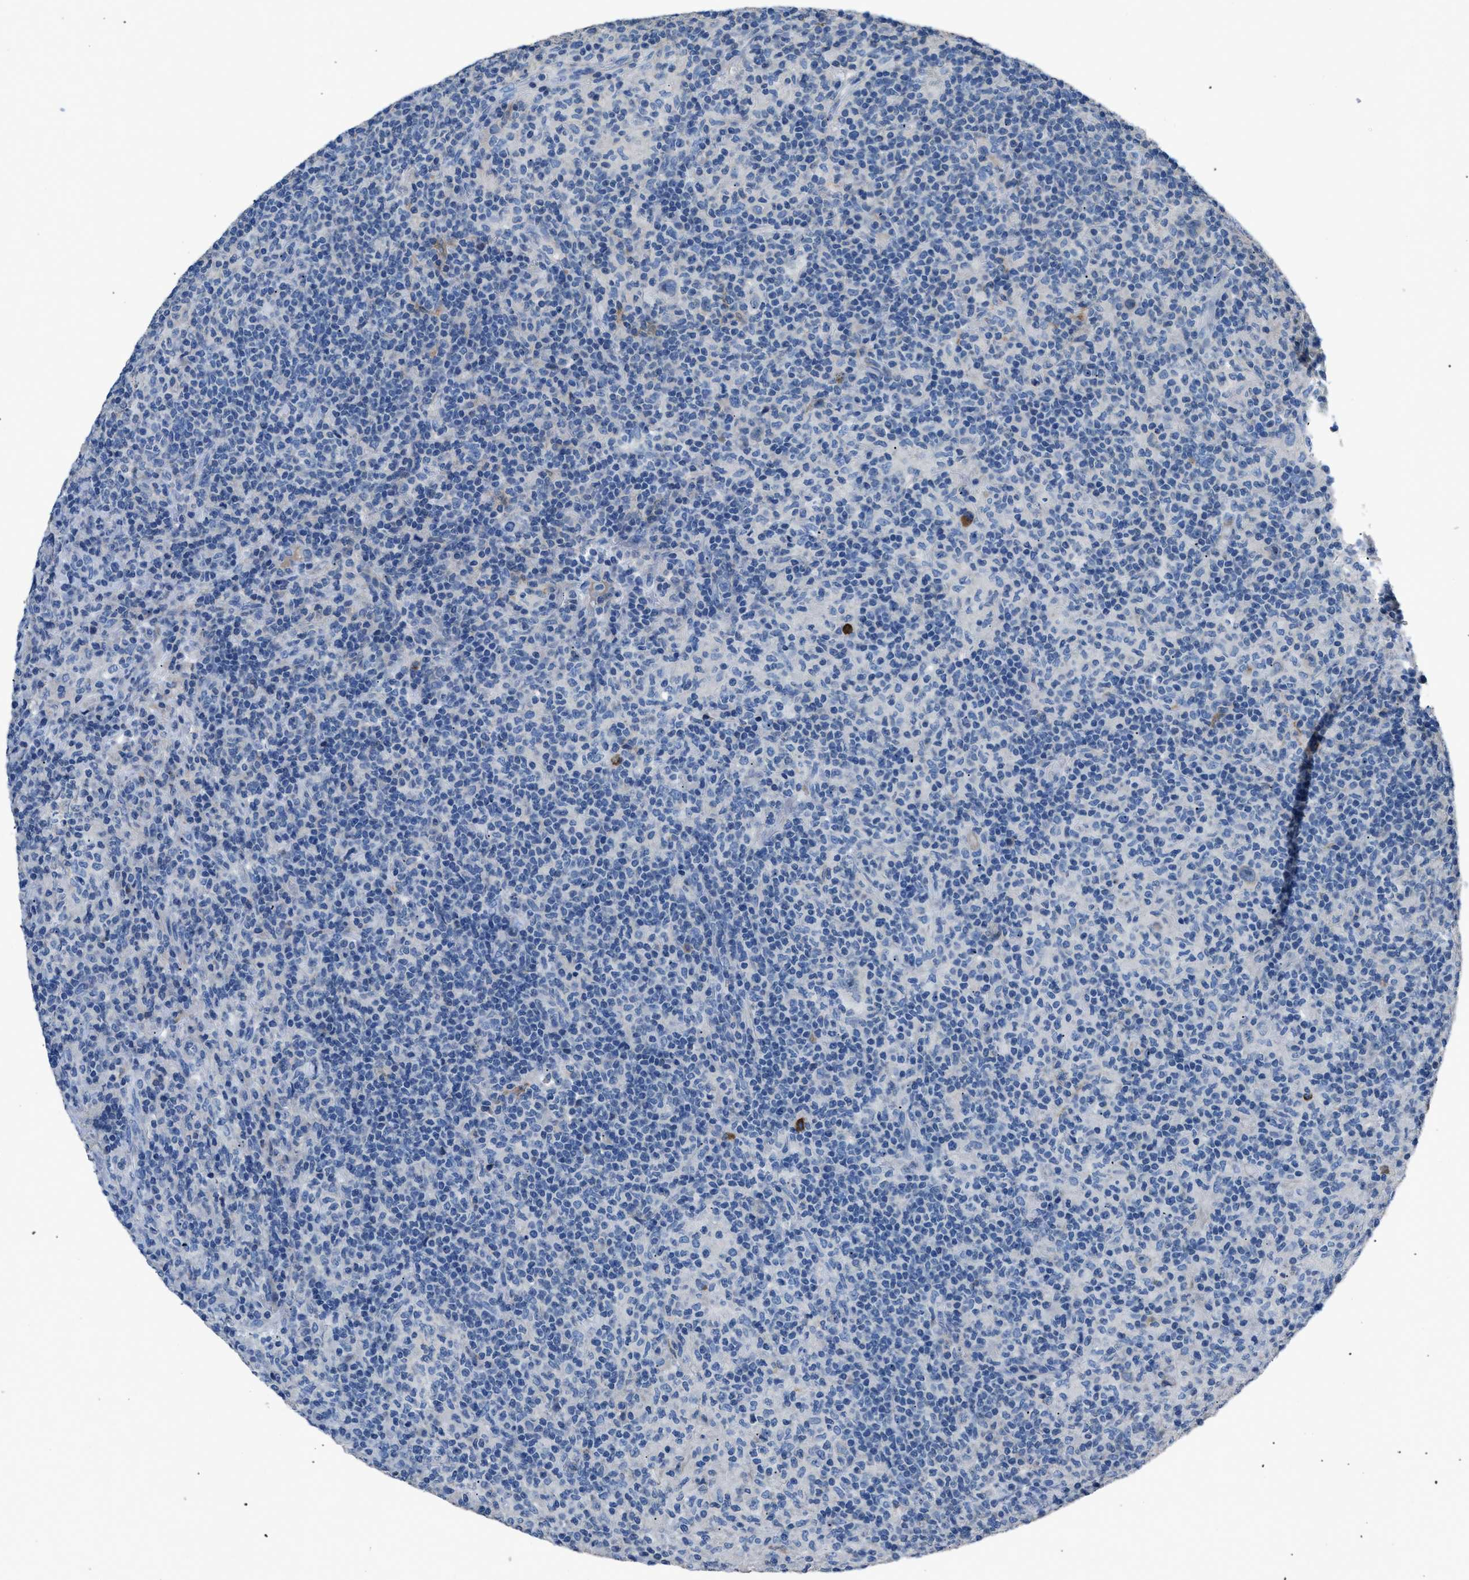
{"staining": {"intensity": "negative", "quantity": "none", "location": "none"}, "tissue": "lymphoma", "cell_type": "Tumor cells", "image_type": "cancer", "snomed": [{"axis": "morphology", "description": "Hodgkin's disease, NOS"}, {"axis": "topography", "description": "Lymph node"}], "caption": "The photomicrograph shows no significant expression in tumor cells of Hodgkin's disease.", "gene": "SGCZ", "patient": {"sex": "male", "age": 70}}